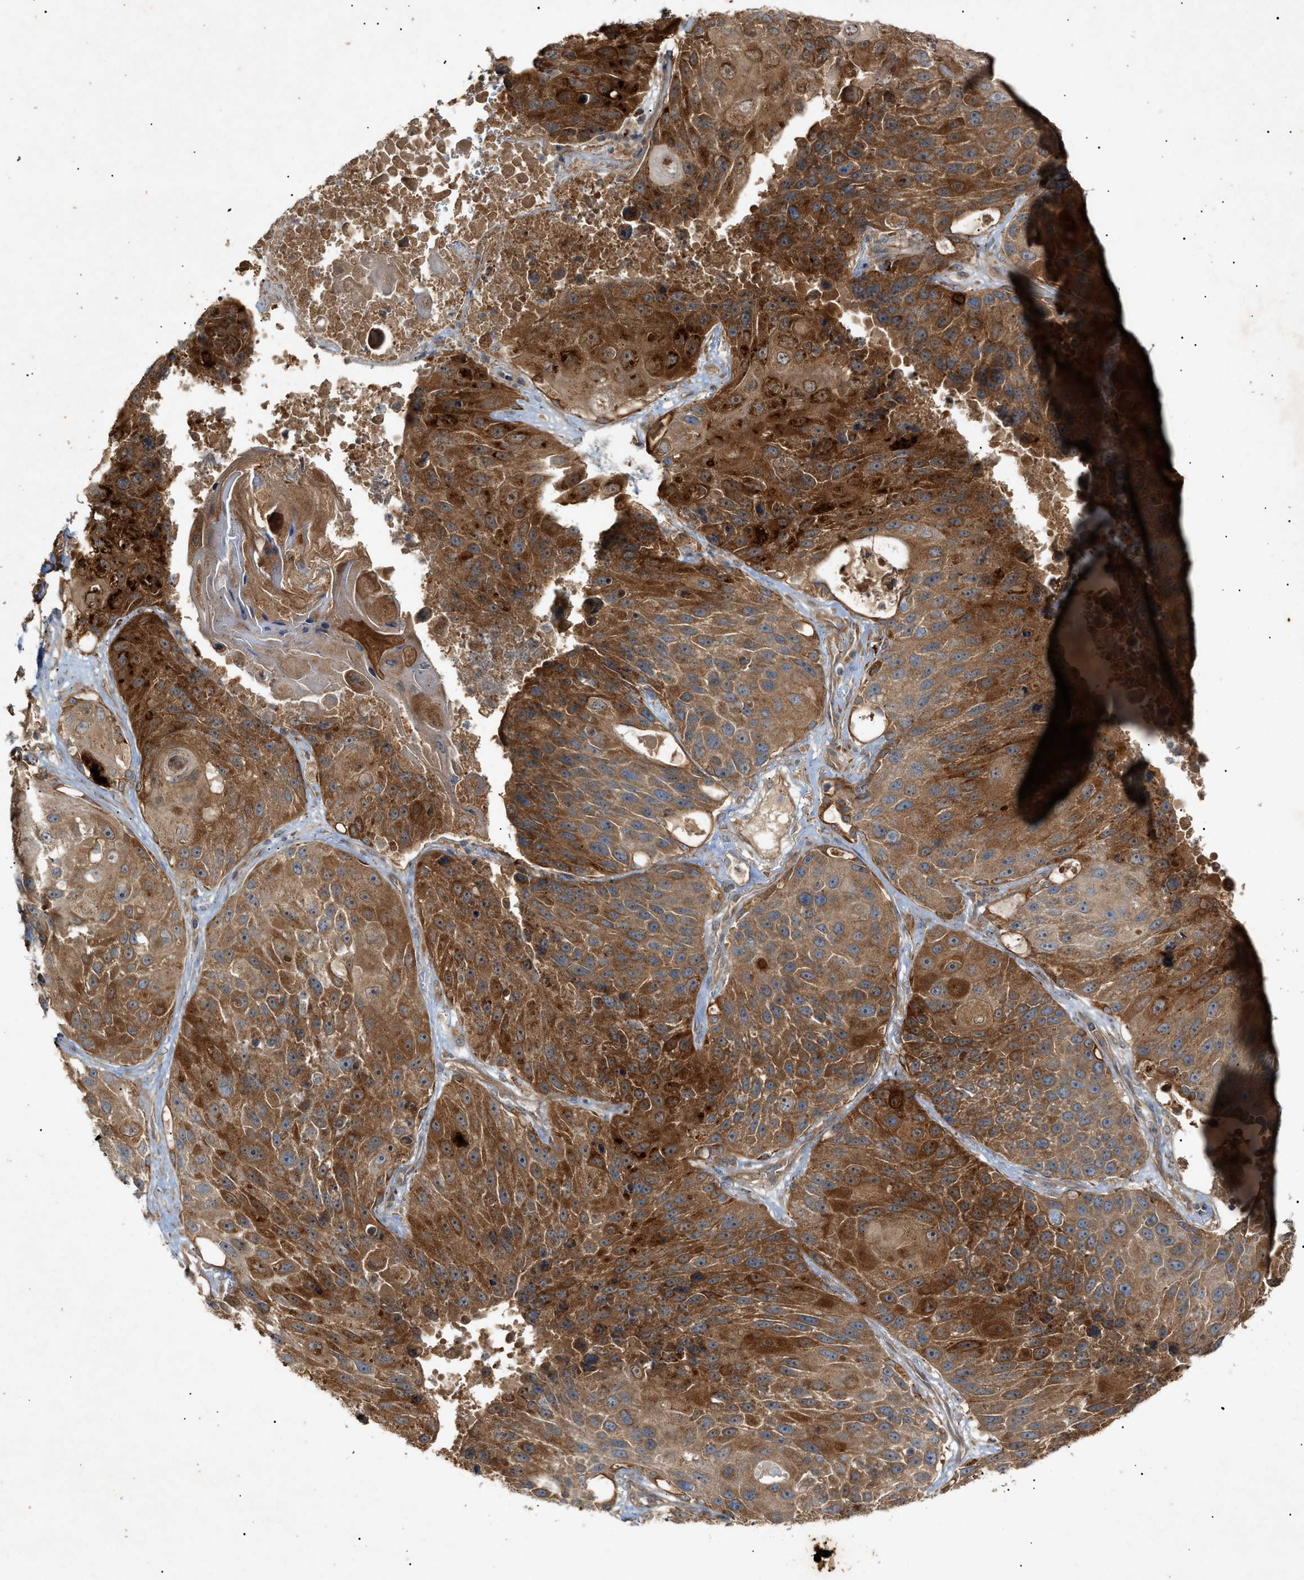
{"staining": {"intensity": "strong", "quantity": ">75%", "location": "cytoplasmic/membranous"}, "tissue": "lung cancer", "cell_type": "Tumor cells", "image_type": "cancer", "snomed": [{"axis": "morphology", "description": "Squamous cell carcinoma, NOS"}, {"axis": "topography", "description": "Lung"}], "caption": "Lung squamous cell carcinoma was stained to show a protein in brown. There is high levels of strong cytoplasmic/membranous staining in approximately >75% of tumor cells.", "gene": "MTCH1", "patient": {"sex": "male", "age": 61}}